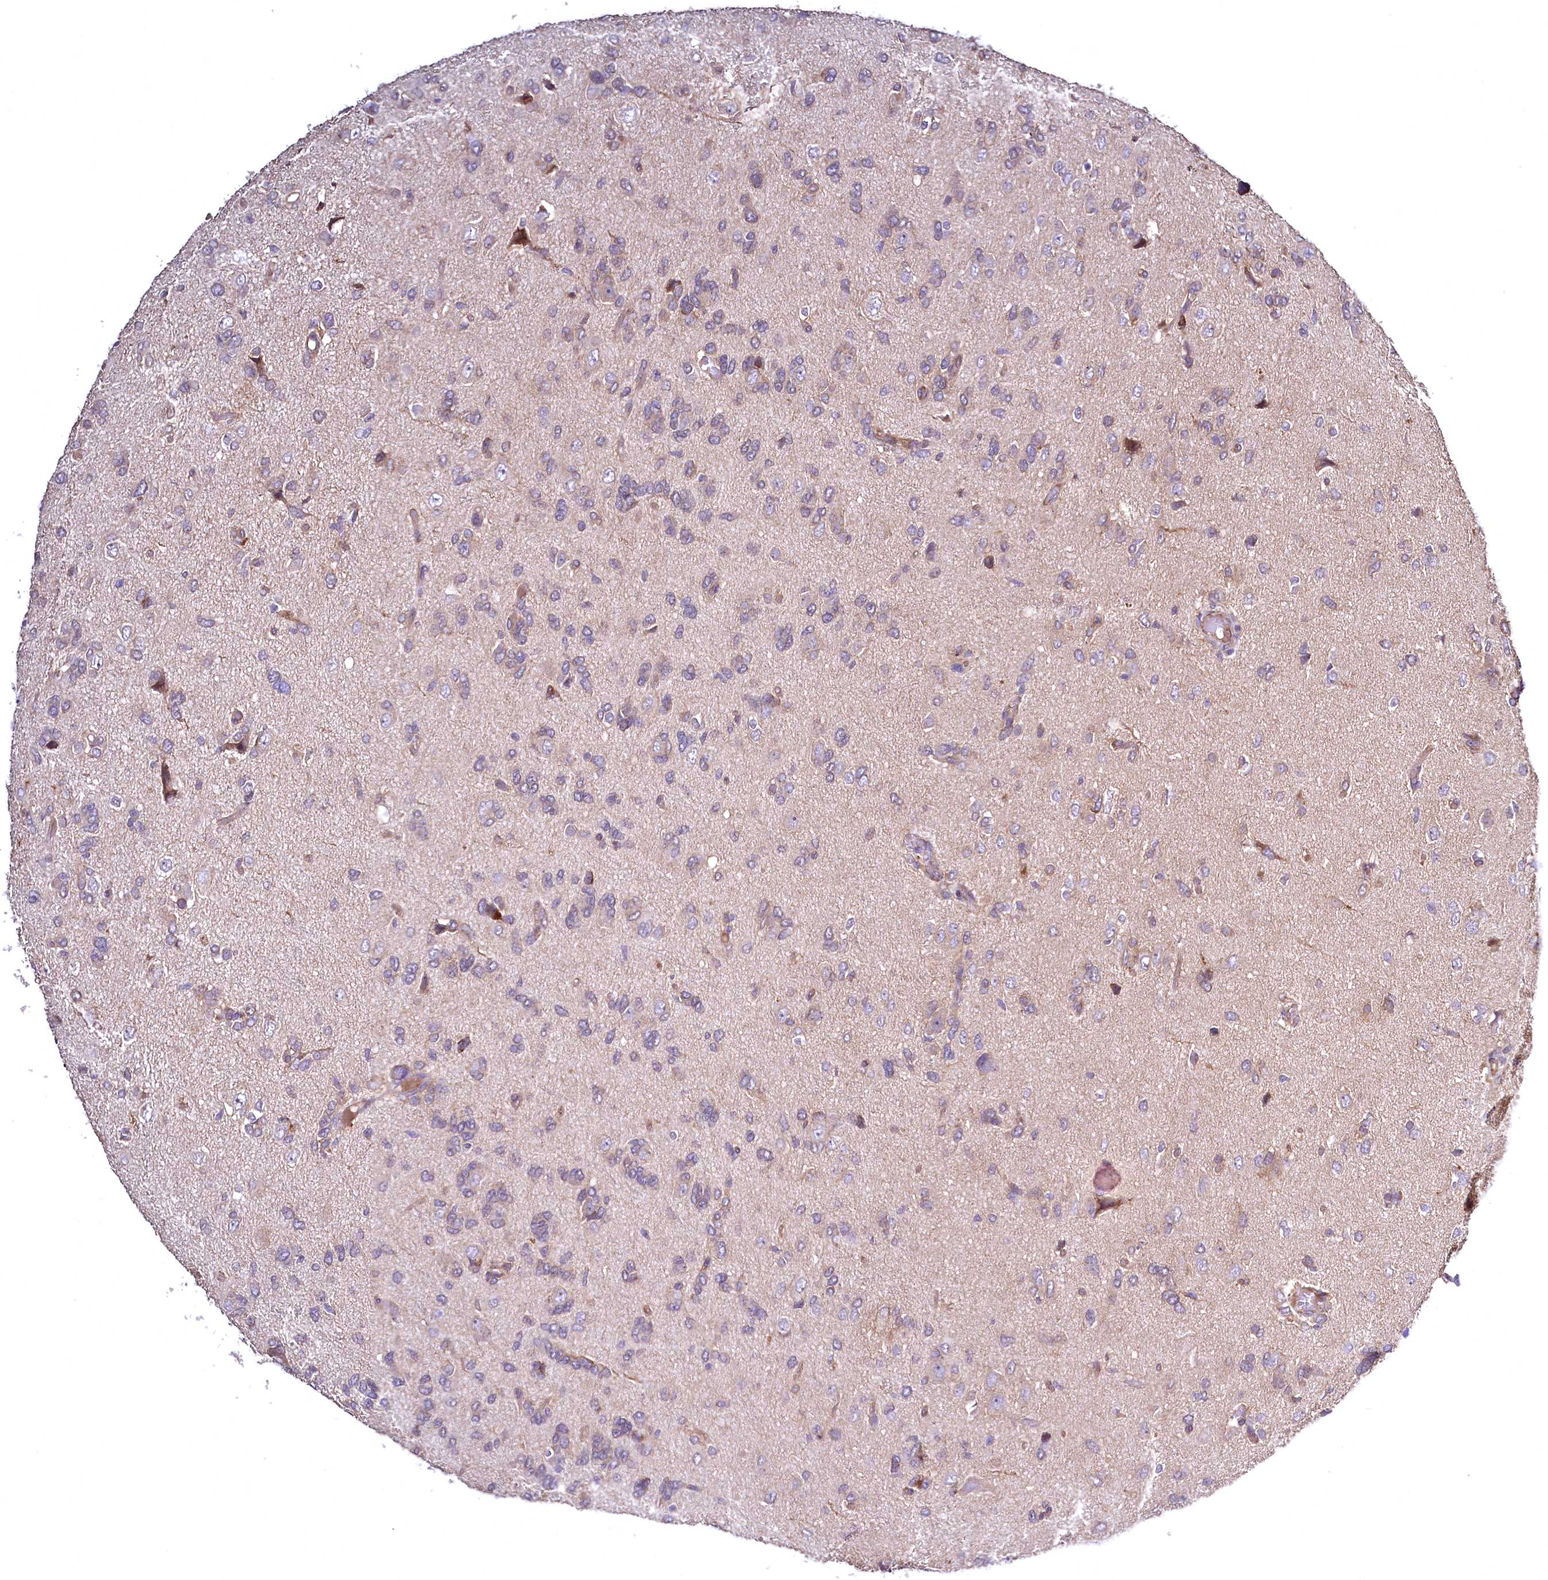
{"staining": {"intensity": "weak", "quantity": "<25%", "location": "cytoplasmic/membranous"}, "tissue": "glioma", "cell_type": "Tumor cells", "image_type": "cancer", "snomed": [{"axis": "morphology", "description": "Glioma, malignant, High grade"}, {"axis": "topography", "description": "Brain"}], "caption": "A photomicrograph of malignant glioma (high-grade) stained for a protein reveals no brown staining in tumor cells.", "gene": "TBCEL", "patient": {"sex": "female", "age": 59}}